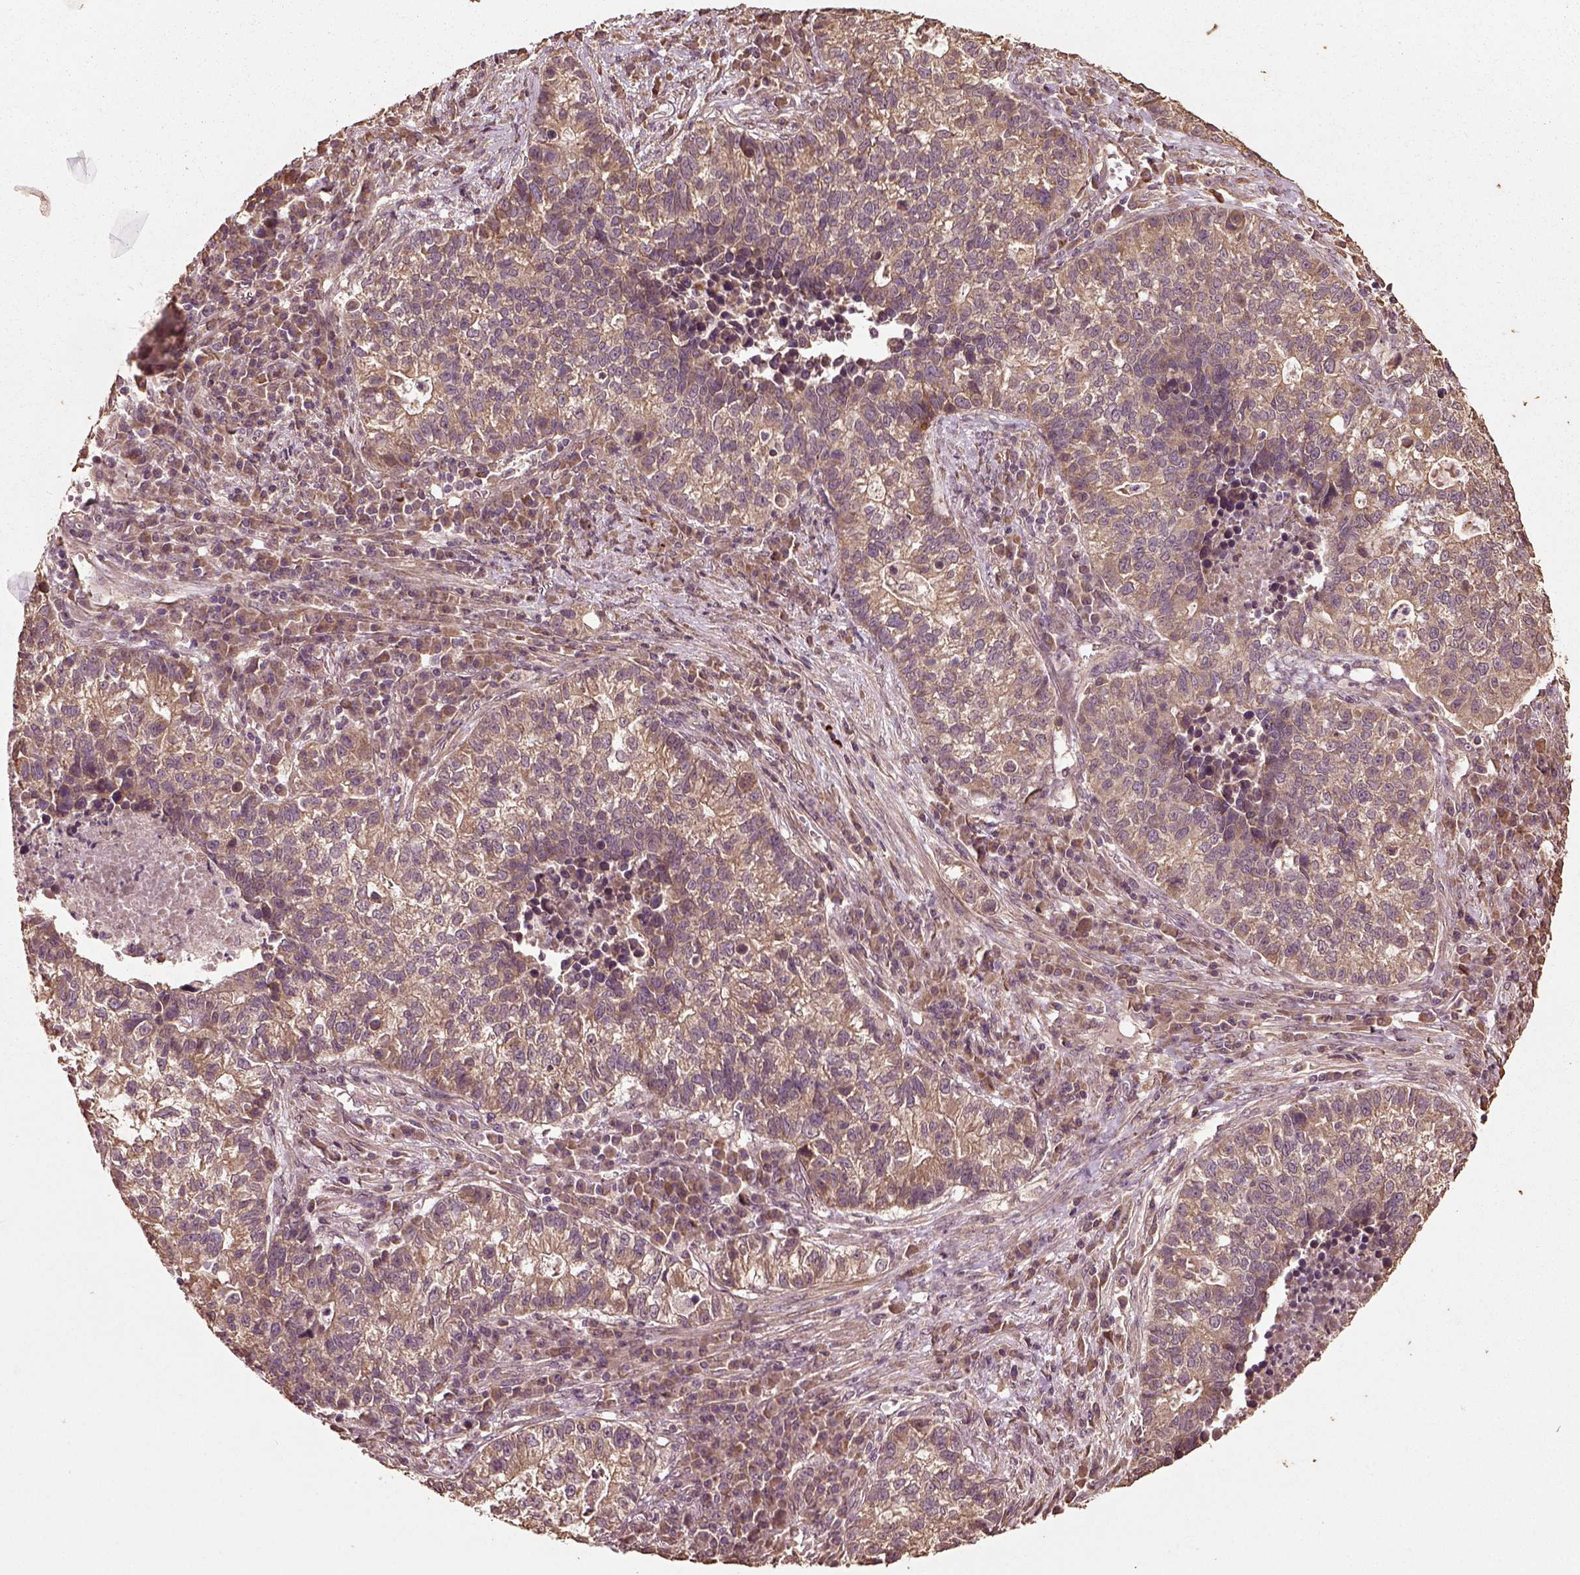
{"staining": {"intensity": "weak", "quantity": ">75%", "location": "cytoplasmic/membranous"}, "tissue": "lung cancer", "cell_type": "Tumor cells", "image_type": "cancer", "snomed": [{"axis": "morphology", "description": "Adenocarcinoma, NOS"}, {"axis": "topography", "description": "Lung"}], "caption": "This photomicrograph exhibits immunohistochemistry staining of lung adenocarcinoma, with low weak cytoplasmic/membranous expression in about >75% of tumor cells.", "gene": "ERV3-1", "patient": {"sex": "male", "age": 57}}